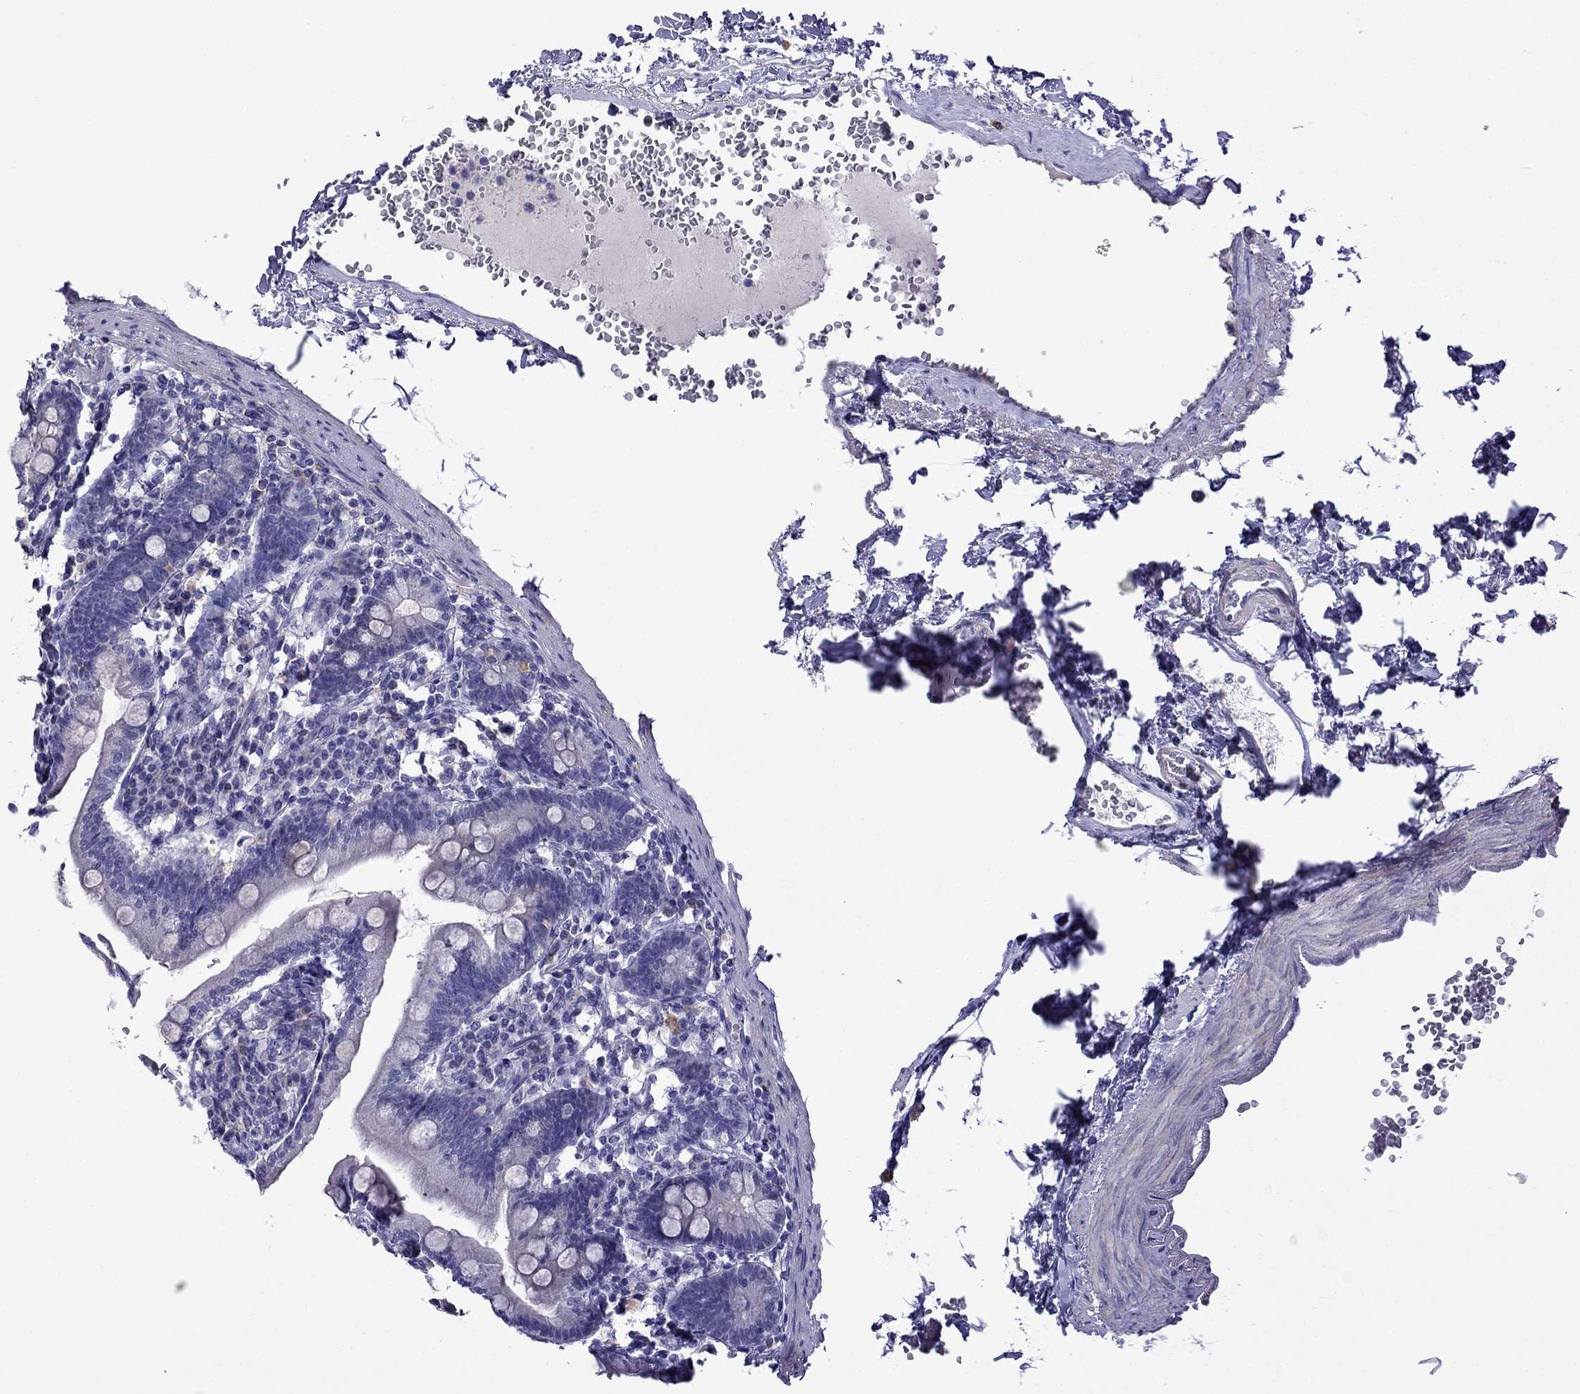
{"staining": {"intensity": "negative", "quantity": "none", "location": "none"}, "tissue": "duodenum", "cell_type": "Glandular cells", "image_type": "normal", "snomed": [{"axis": "morphology", "description": "Normal tissue, NOS"}, {"axis": "topography", "description": "Duodenum"}], "caption": "Glandular cells show no significant protein expression in normal duodenum. Brightfield microscopy of immunohistochemistry stained with DAB (3,3'-diaminobenzidine) (brown) and hematoxylin (blue), captured at high magnification.", "gene": "STAR", "patient": {"sex": "female", "age": 67}}